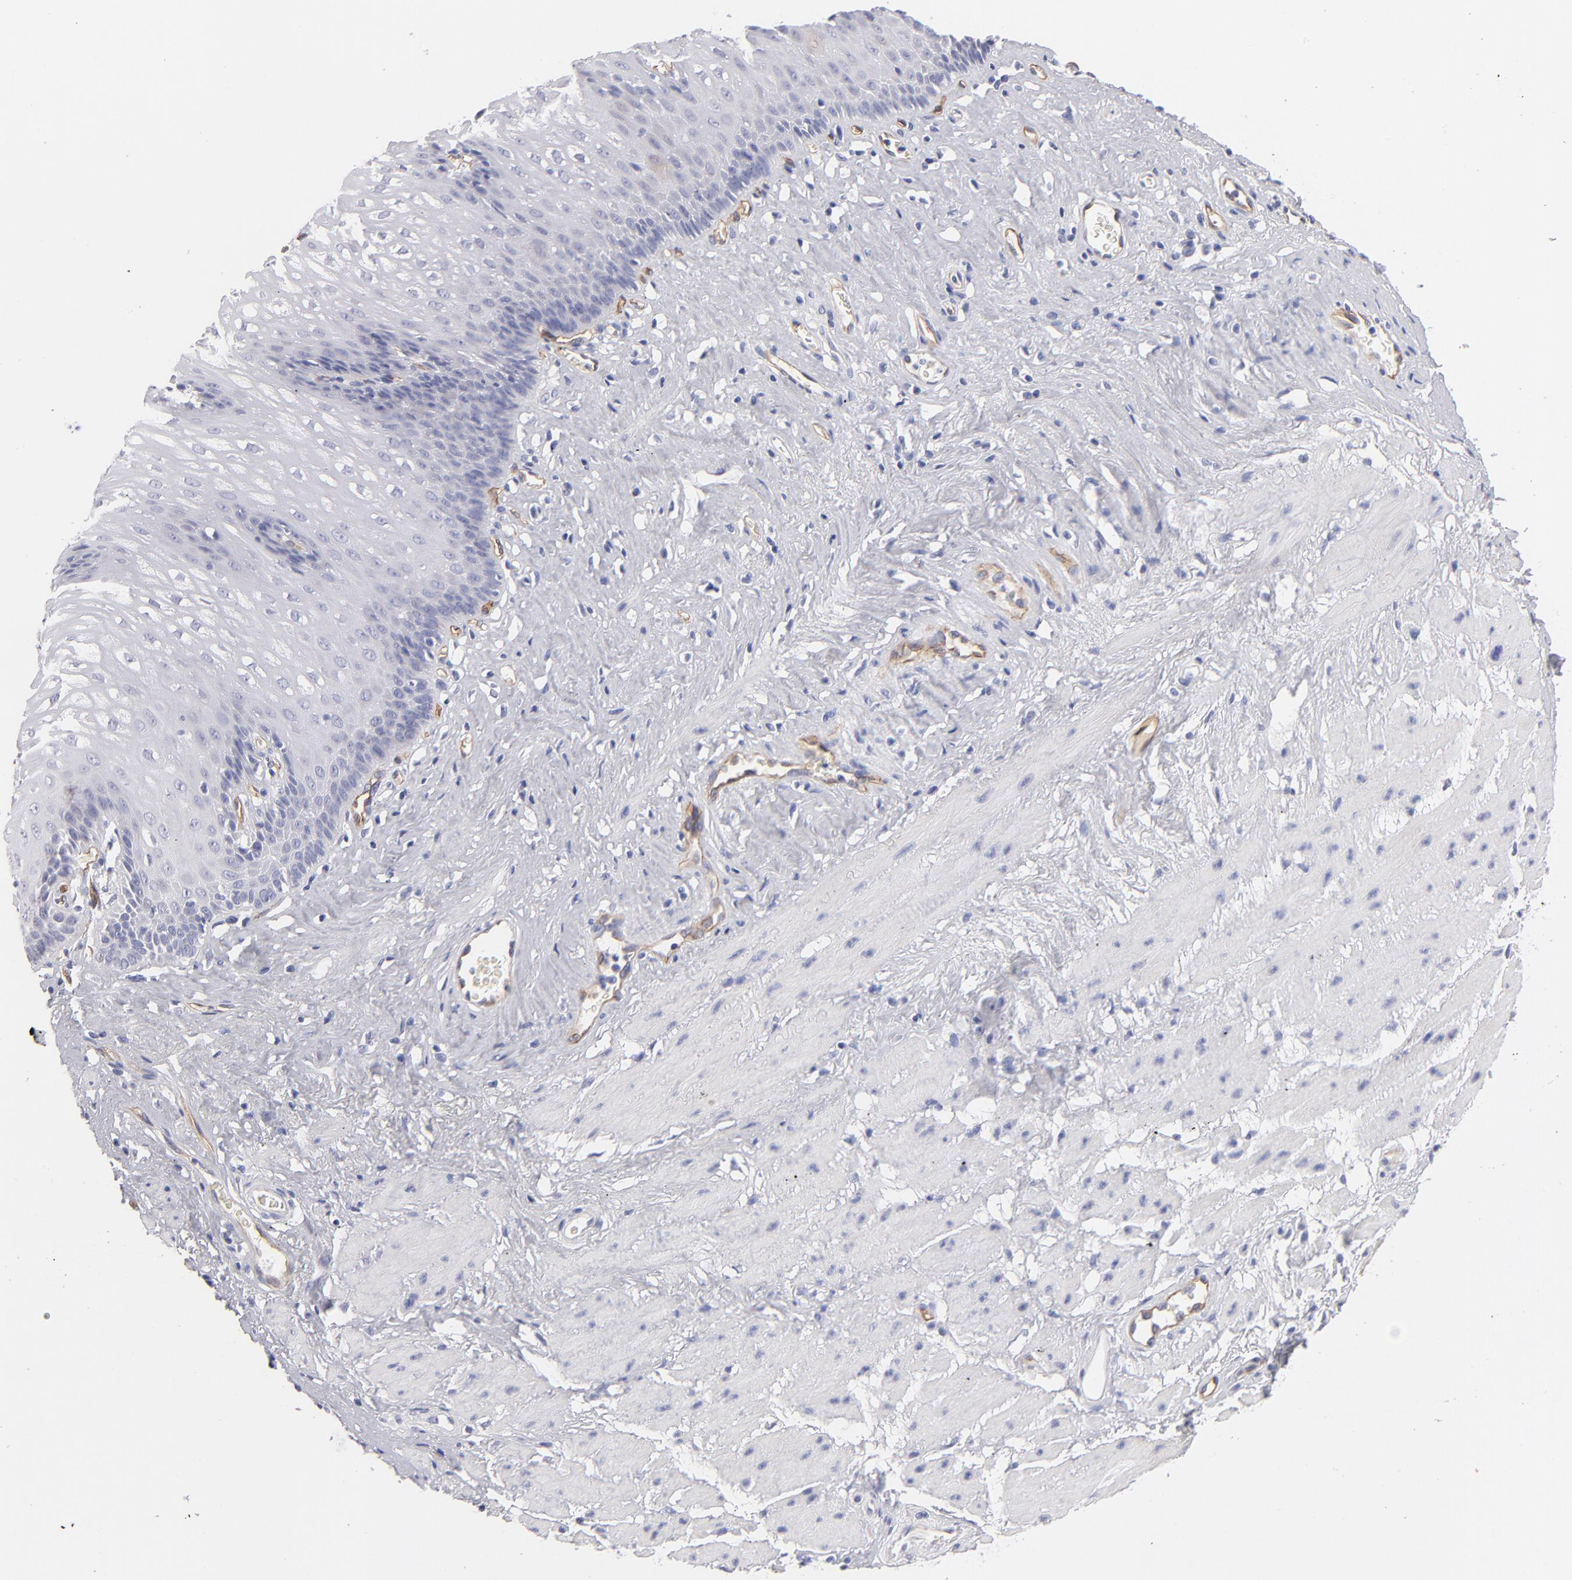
{"staining": {"intensity": "negative", "quantity": "none", "location": "none"}, "tissue": "esophagus", "cell_type": "Squamous epithelial cells", "image_type": "normal", "snomed": [{"axis": "morphology", "description": "Normal tissue, NOS"}, {"axis": "topography", "description": "Esophagus"}], "caption": "Protein analysis of normal esophagus shows no significant expression in squamous epithelial cells.", "gene": "PLVAP", "patient": {"sex": "female", "age": 70}}